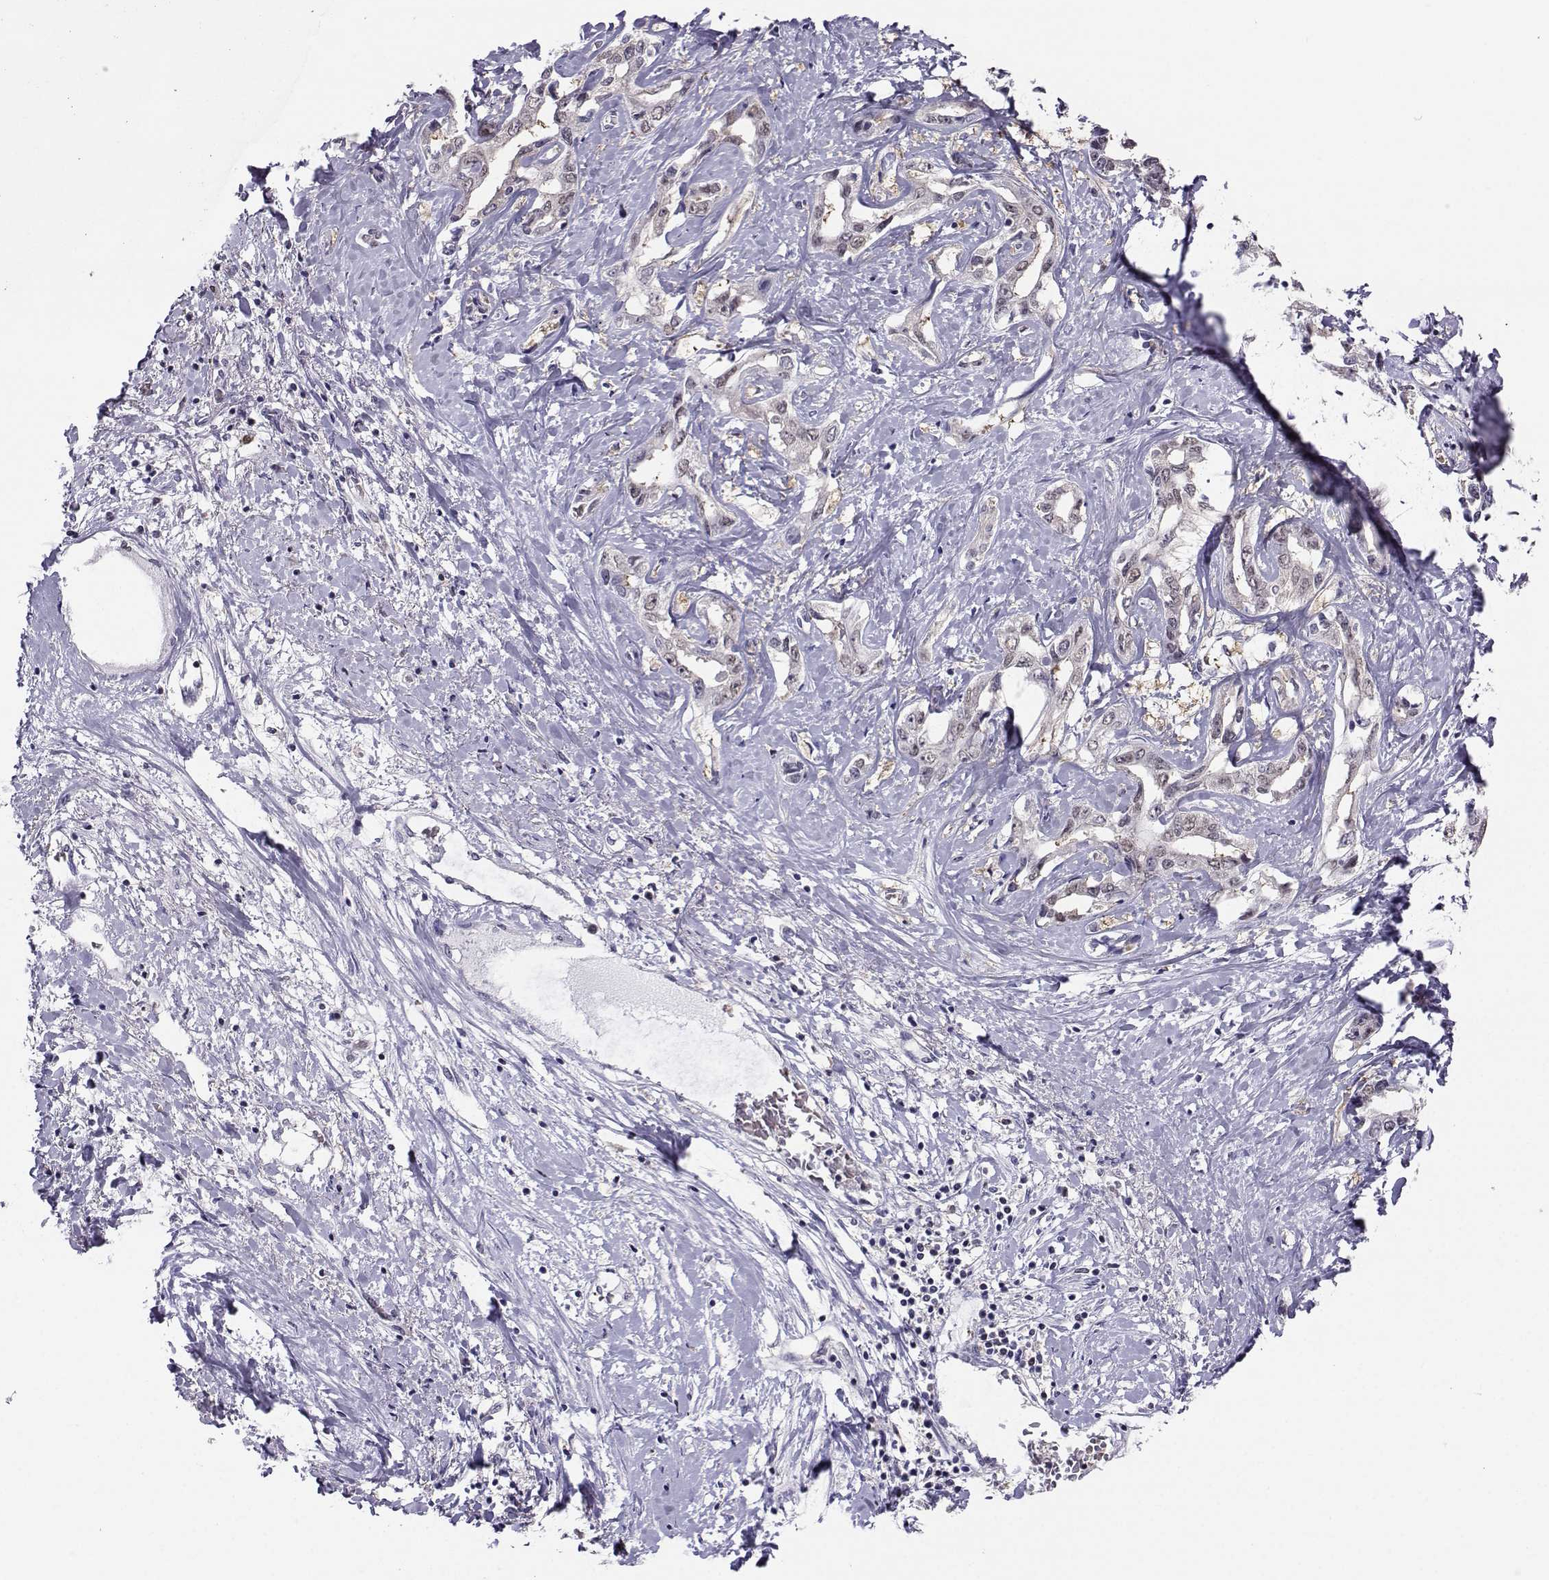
{"staining": {"intensity": "negative", "quantity": "none", "location": "none"}, "tissue": "liver cancer", "cell_type": "Tumor cells", "image_type": "cancer", "snomed": [{"axis": "morphology", "description": "Cholangiocarcinoma"}, {"axis": "topography", "description": "Liver"}], "caption": "The immunohistochemistry (IHC) image has no significant expression in tumor cells of liver cholangiocarcinoma tissue.", "gene": "PGK1", "patient": {"sex": "male", "age": 59}}